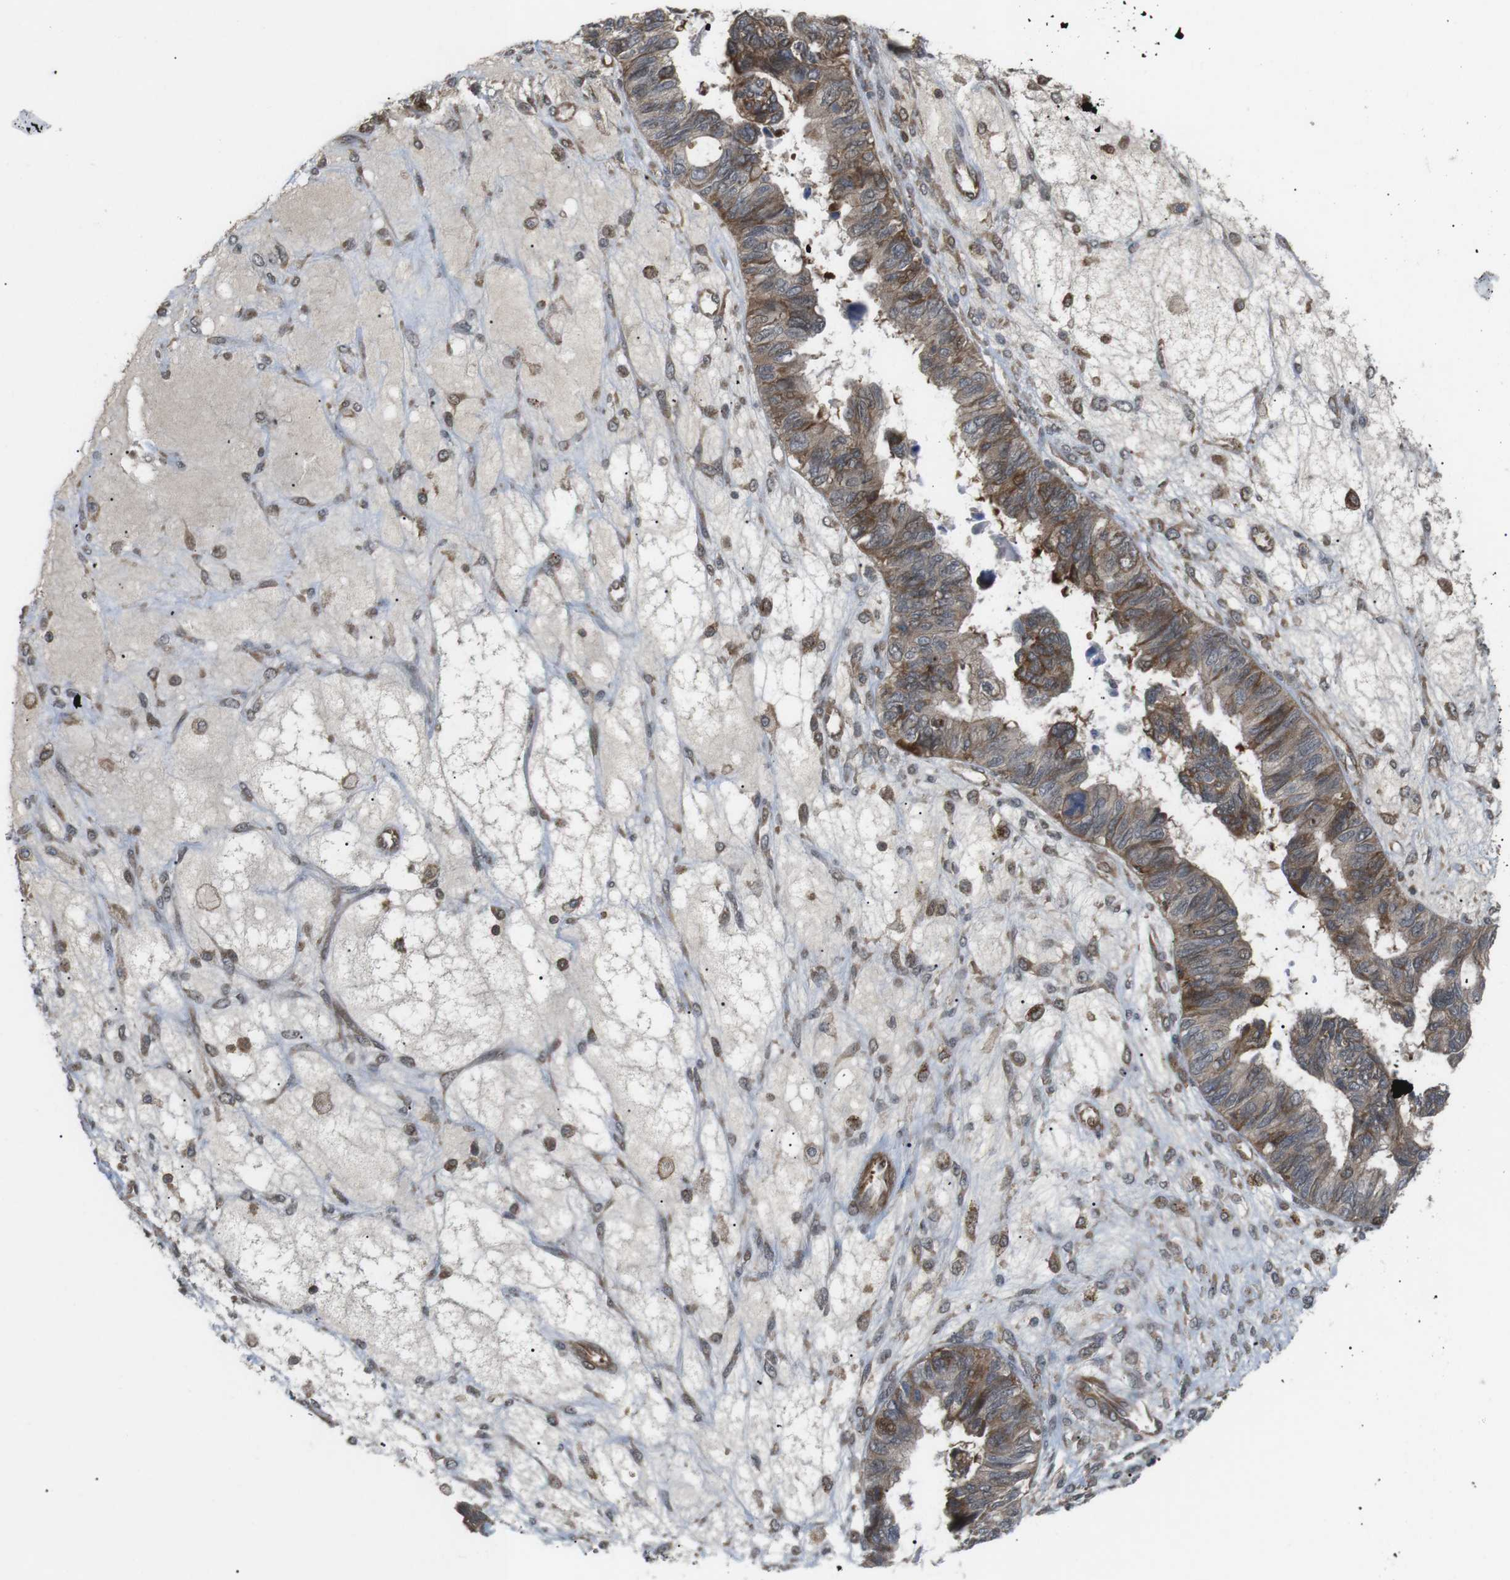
{"staining": {"intensity": "weak", "quantity": ">75%", "location": "cytoplasmic/membranous"}, "tissue": "ovarian cancer", "cell_type": "Tumor cells", "image_type": "cancer", "snomed": [{"axis": "morphology", "description": "Cystadenocarcinoma, serous, NOS"}, {"axis": "topography", "description": "Ovary"}], "caption": "Protein expression analysis of ovarian cancer reveals weak cytoplasmic/membranous expression in about >75% of tumor cells. The staining is performed using DAB (3,3'-diaminobenzidine) brown chromogen to label protein expression. The nuclei are counter-stained blue using hematoxylin.", "gene": "KANK2", "patient": {"sex": "female", "age": 79}}